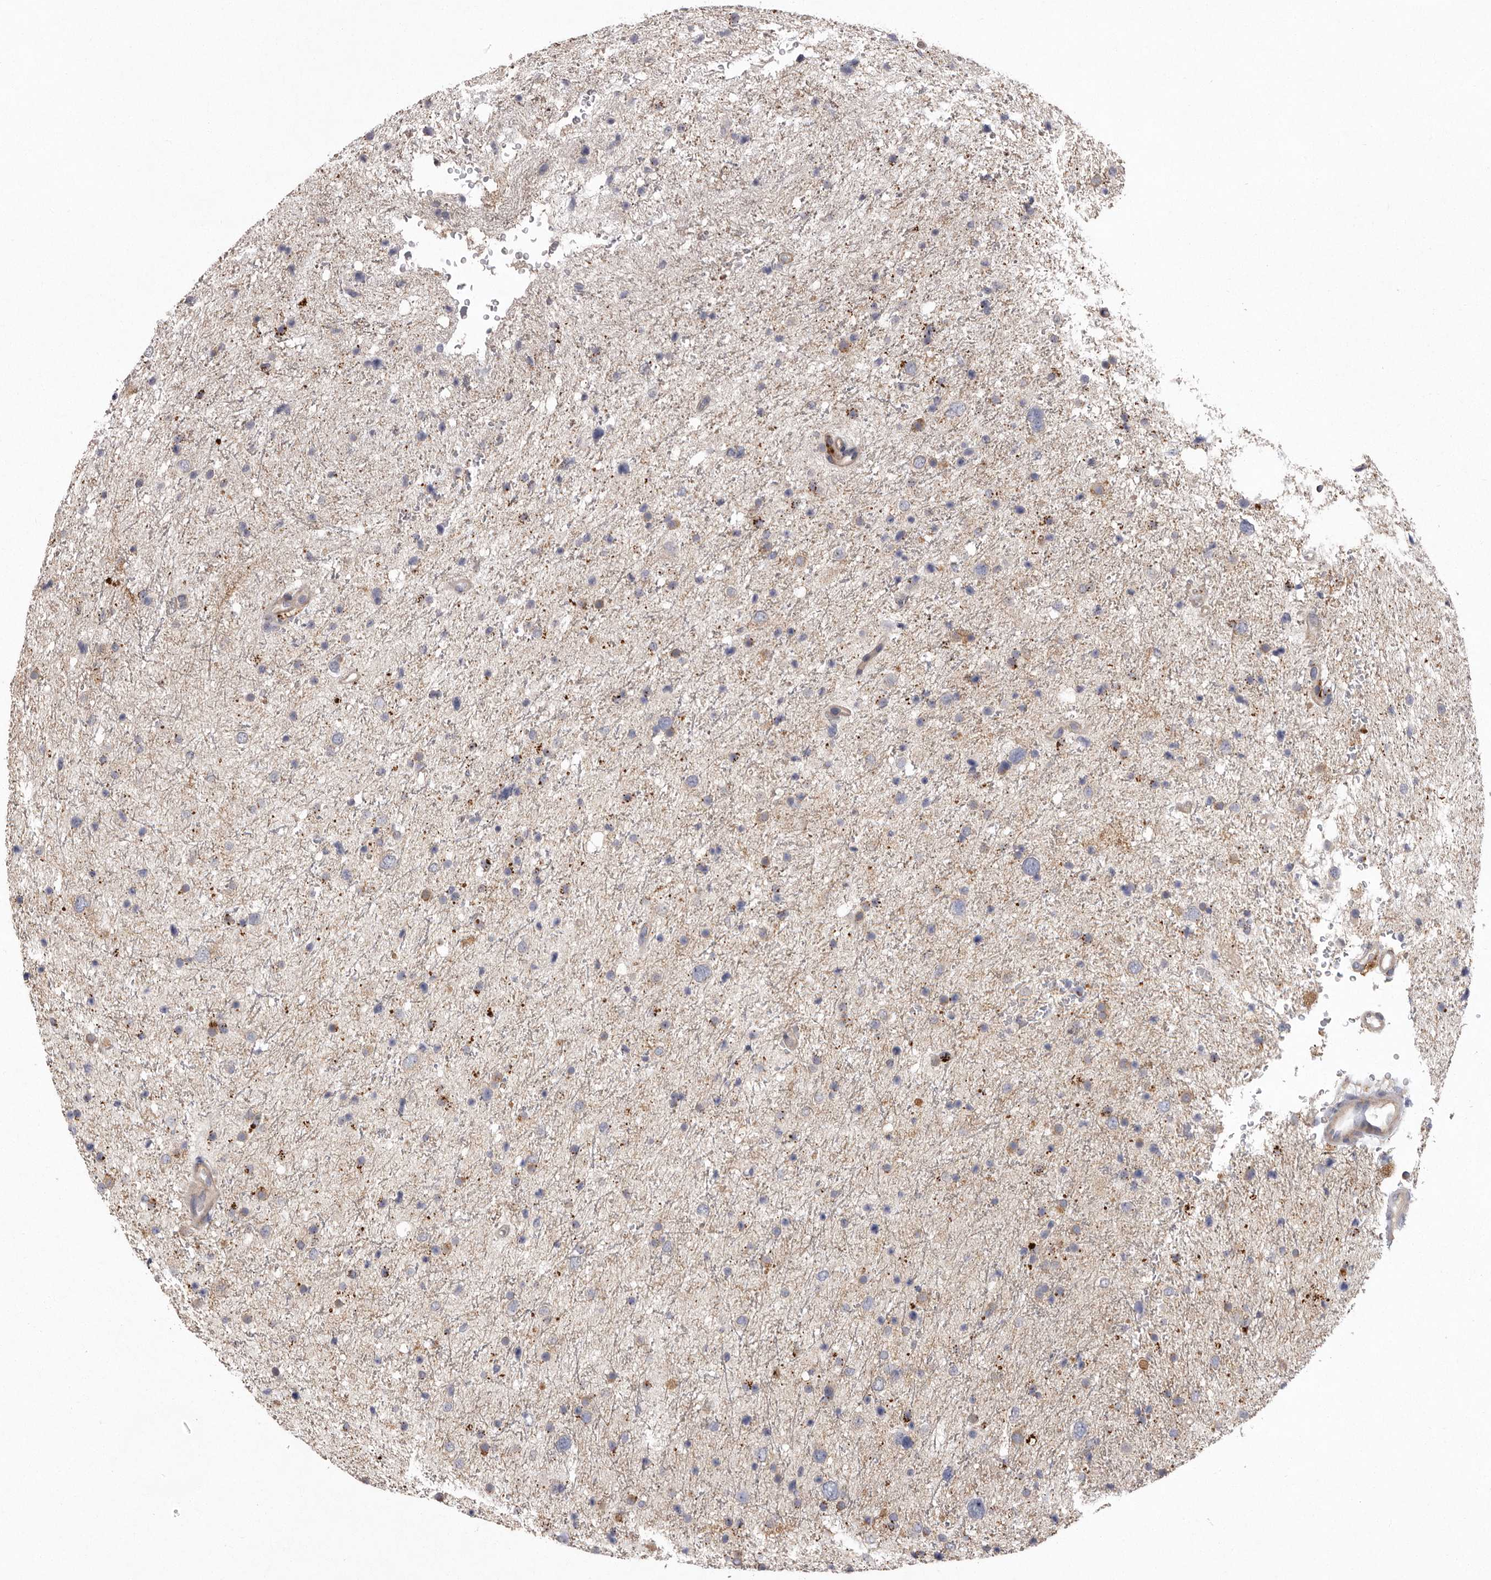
{"staining": {"intensity": "weak", "quantity": "25%-75%", "location": "cytoplasmic/membranous"}, "tissue": "glioma", "cell_type": "Tumor cells", "image_type": "cancer", "snomed": [{"axis": "morphology", "description": "Glioma, malignant, Low grade"}, {"axis": "topography", "description": "Brain"}], "caption": "An immunohistochemistry (IHC) micrograph of tumor tissue is shown. Protein staining in brown shows weak cytoplasmic/membranous positivity in glioma within tumor cells. Immunohistochemistry stains the protein of interest in brown and the nuclei are stained blue.", "gene": "WDR47", "patient": {"sex": "female", "age": 37}}